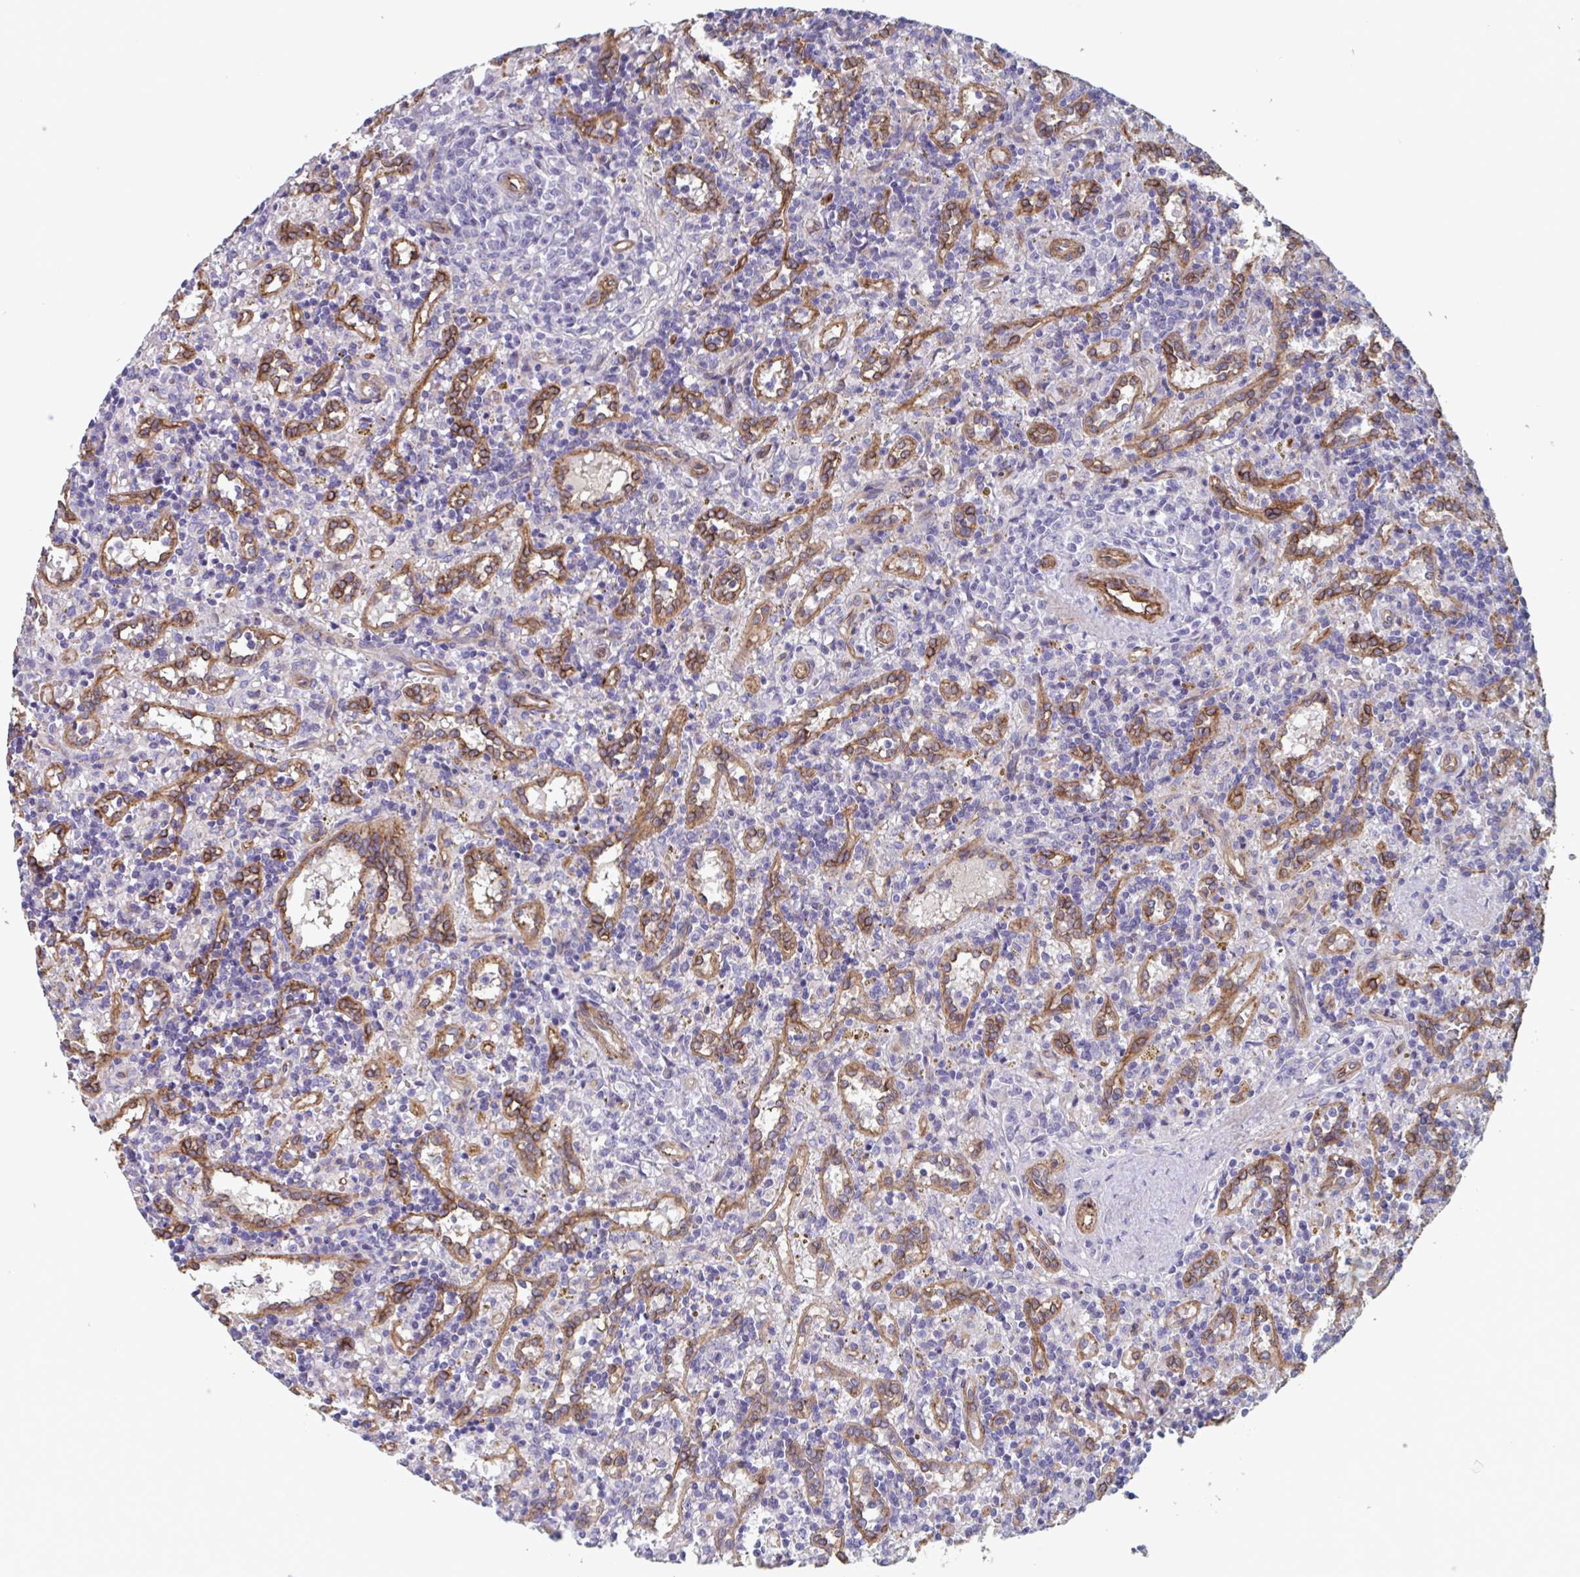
{"staining": {"intensity": "negative", "quantity": "none", "location": "none"}, "tissue": "lymphoma", "cell_type": "Tumor cells", "image_type": "cancer", "snomed": [{"axis": "morphology", "description": "Malignant lymphoma, non-Hodgkin's type, Low grade"}, {"axis": "topography", "description": "Spleen"}], "caption": "Human lymphoma stained for a protein using immunohistochemistry (IHC) demonstrates no positivity in tumor cells.", "gene": "CITED4", "patient": {"sex": "male", "age": 67}}